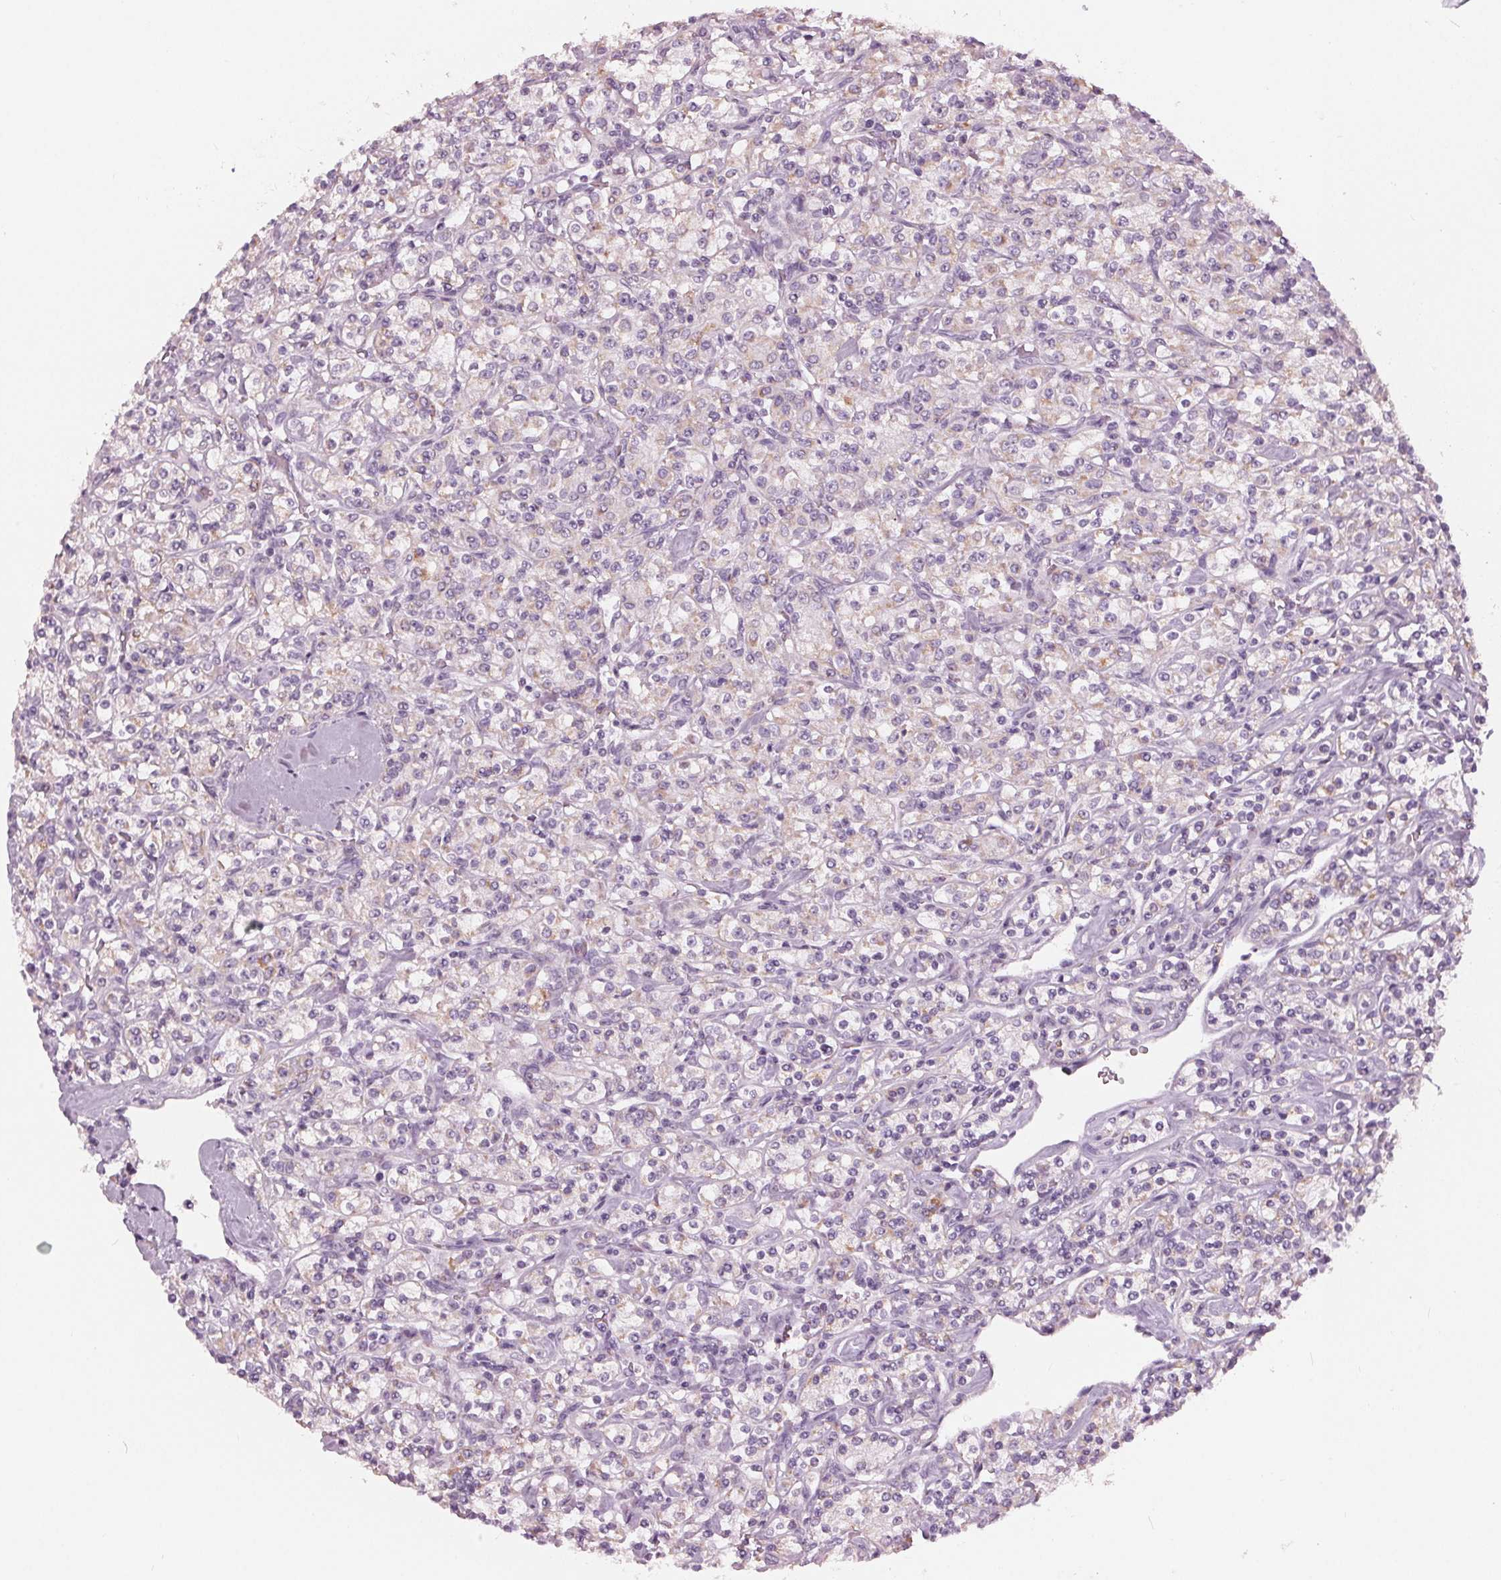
{"staining": {"intensity": "negative", "quantity": "none", "location": "none"}, "tissue": "renal cancer", "cell_type": "Tumor cells", "image_type": "cancer", "snomed": [{"axis": "morphology", "description": "Adenocarcinoma, NOS"}, {"axis": "topography", "description": "Kidney"}], "caption": "This is a histopathology image of immunohistochemistry (IHC) staining of adenocarcinoma (renal), which shows no staining in tumor cells.", "gene": "SAMD4A", "patient": {"sex": "male", "age": 77}}